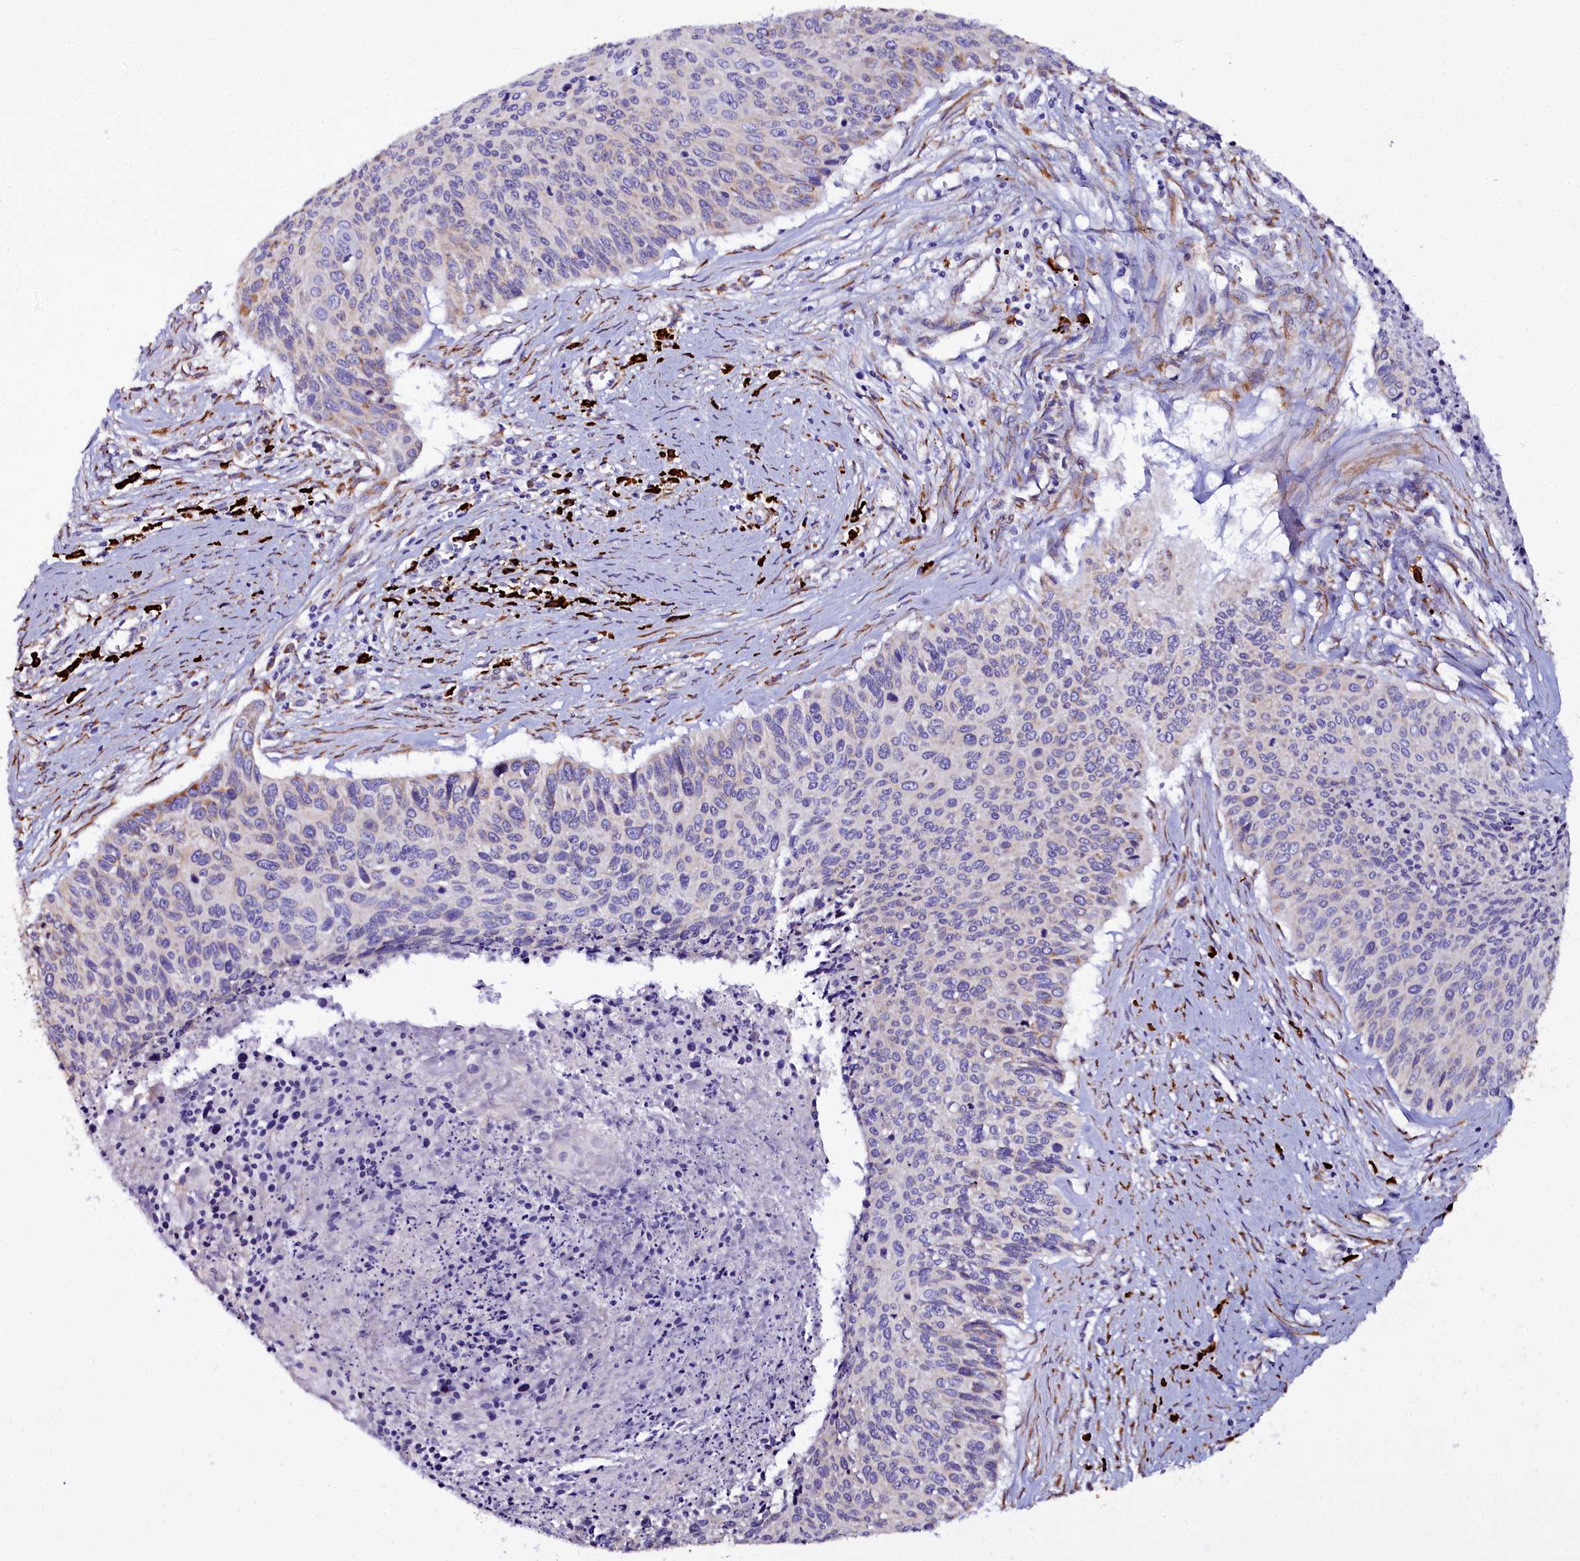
{"staining": {"intensity": "negative", "quantity": "none", "location": "none"}, "tissue": "cervical cancer", "cell_type": "Tumor cells", "image_type": "cancer", "snomed": [{"axis": "morphology", "description": "Squamous cell carcinoma, NOS"}, {"axis": "topography", "description": "Cervix"}], "caption": "Cervical squamous cell carcinoma stained for a protein using immunohistochemistry shows no expression tumor cells.", "gene": "TXNDC5", "patient": {"sex": "female", "age": 55}}